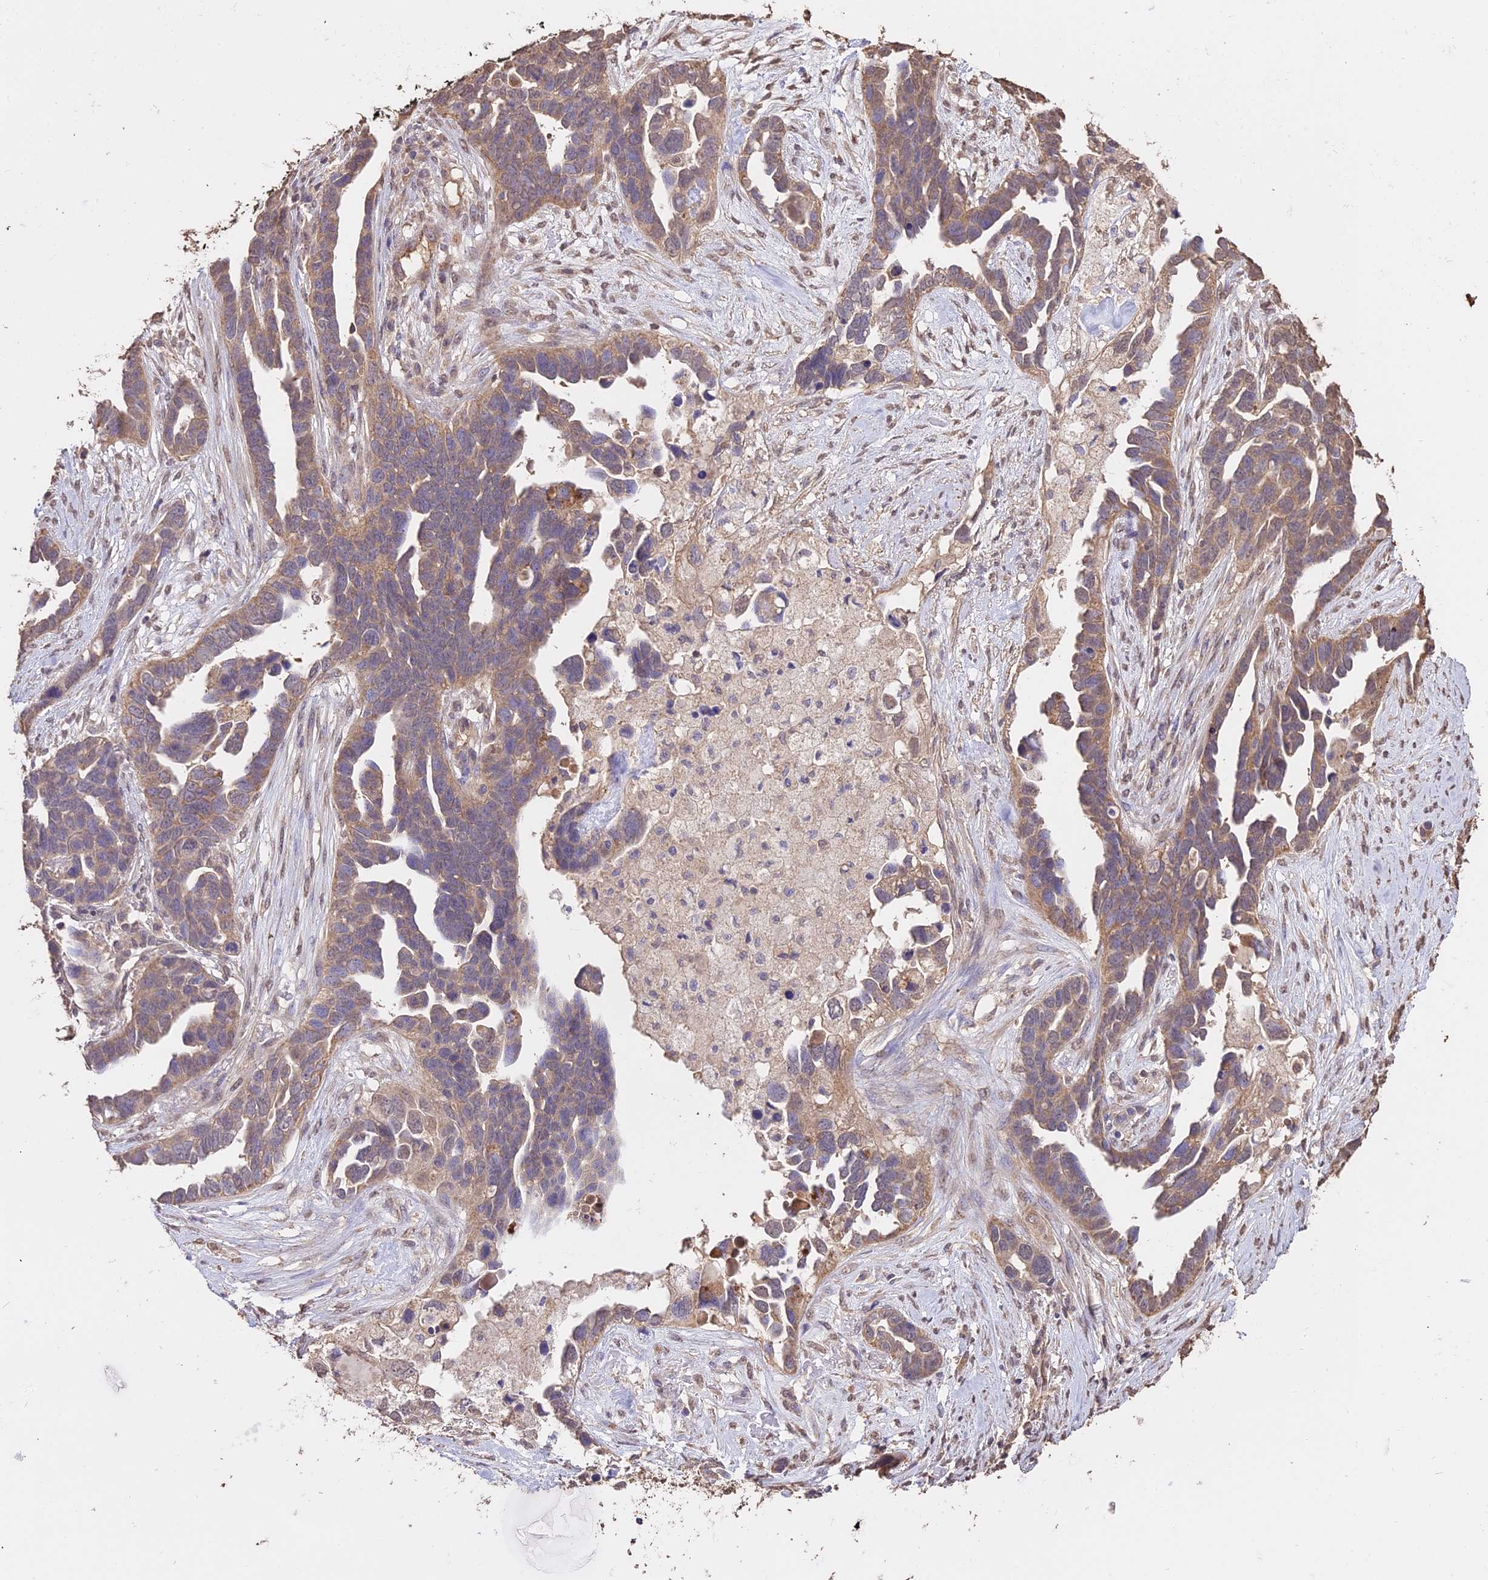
{"staining": {"intensity": "moderate", "quantity": ">75%", "location": "cytoplasmic/membranous"}, "tissue": "ovarian cancer", "cell_type": "Tumor cells", "image_type": "cancer", "snomed": [{"axis": "morphology", "description": "Cystadenocarcinoma, serous, NOS"}, {"axis": "topography", "description": "Ovary"}], "caption": "A histopathology image of human serous cystadenocarcinoma (ovarian) stained for a protein displays moderate cytoplasmic/membranous brown staining in tumor cells.", "gene": "METTL13", "patient": {"sex": "female", "age": 54}}